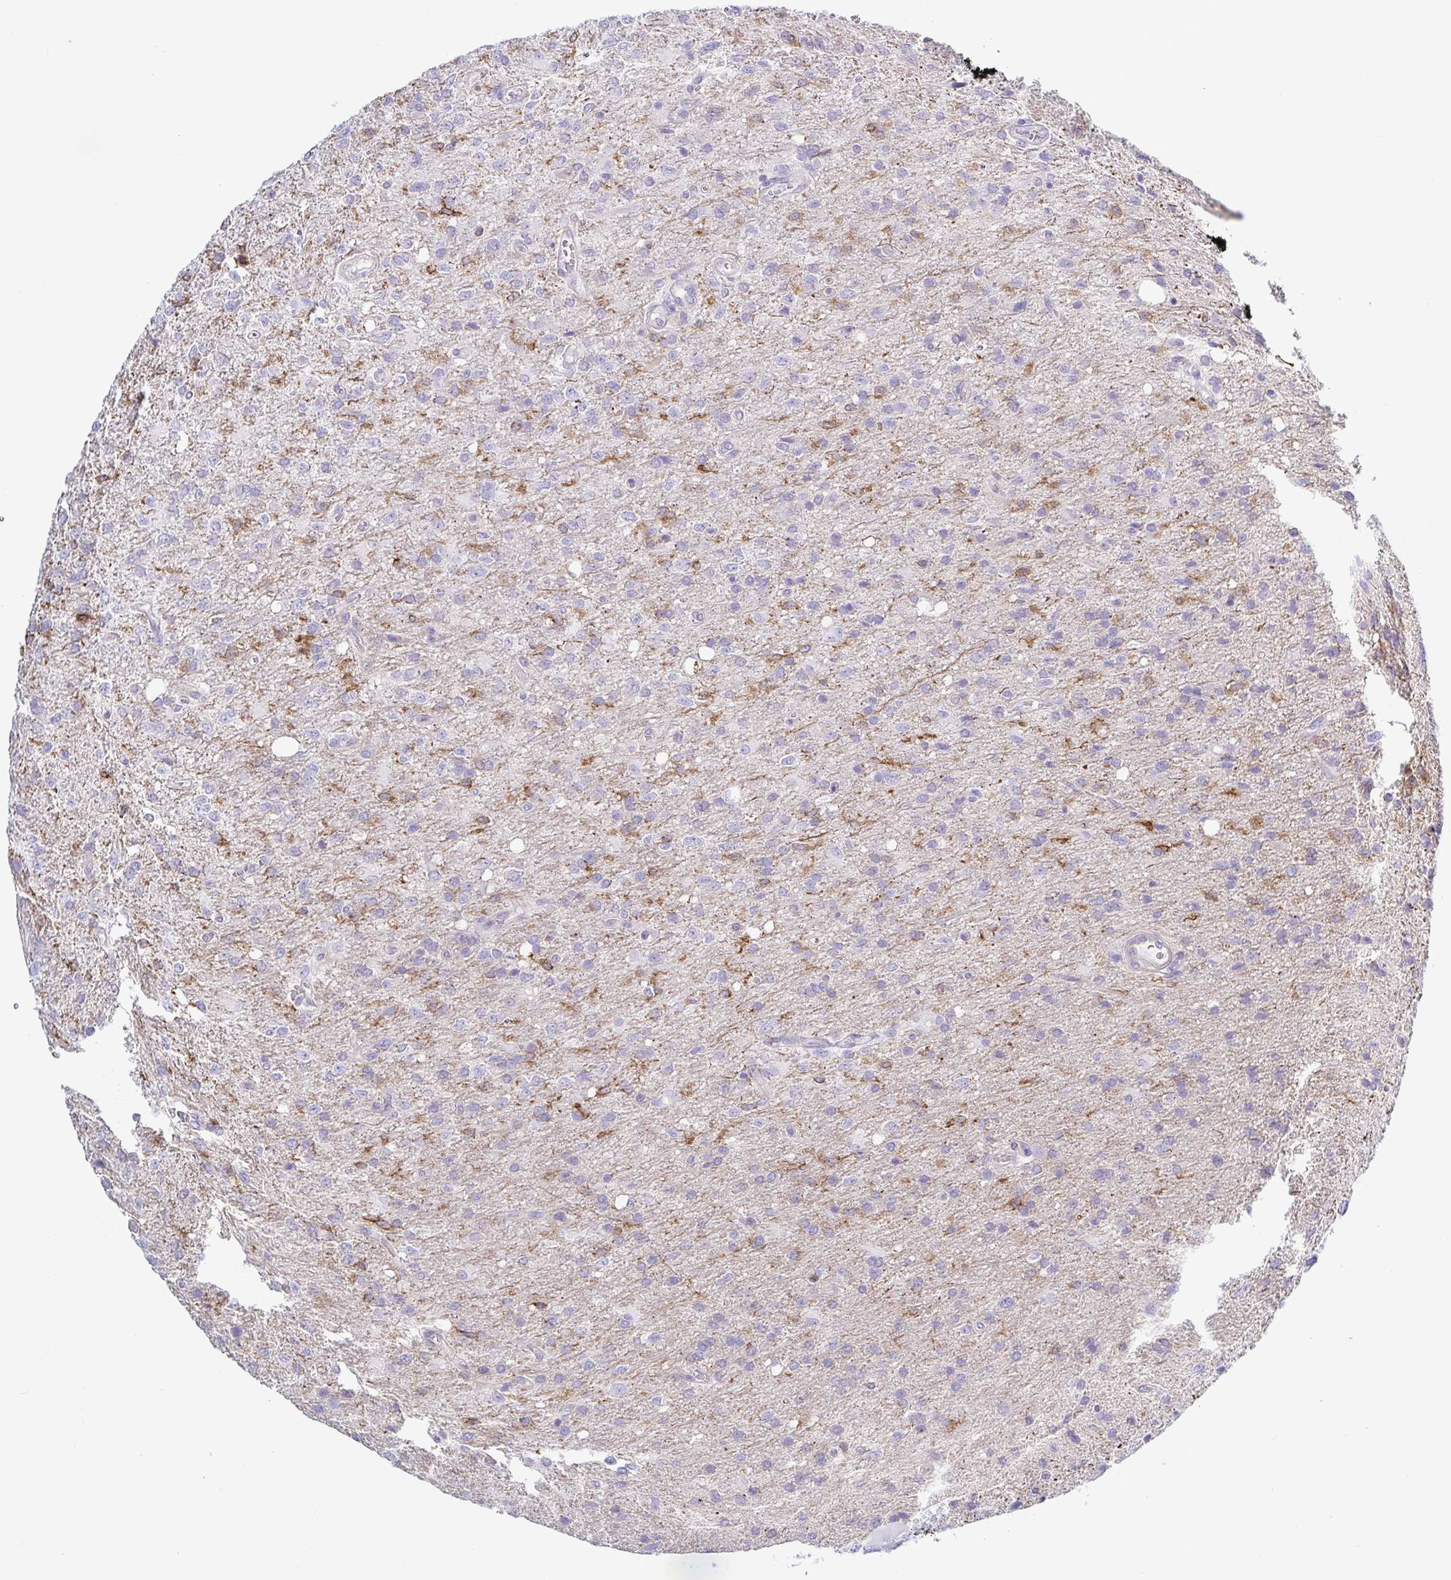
{"staining": {"intensity": "negative", "quantity": "none", "location": "none"}, "tissue": "glioma", "cell_type": "Tumor cells", "image_type": "cancer", "snomed": [{"axis": "morphology", "description": "Glioma, malignant, Low grade"}, {"axis": "topography", "description": "Brain"}], "caption": "This histopathology image is of glioma stained with immunohistochemistry (IHC) to label a protein in brown with the nuclei are counter-stained blue. There is no positivity in tumor cells.", "gene": "TNNI2", "patient": {"sex": "male", "age": 66}}